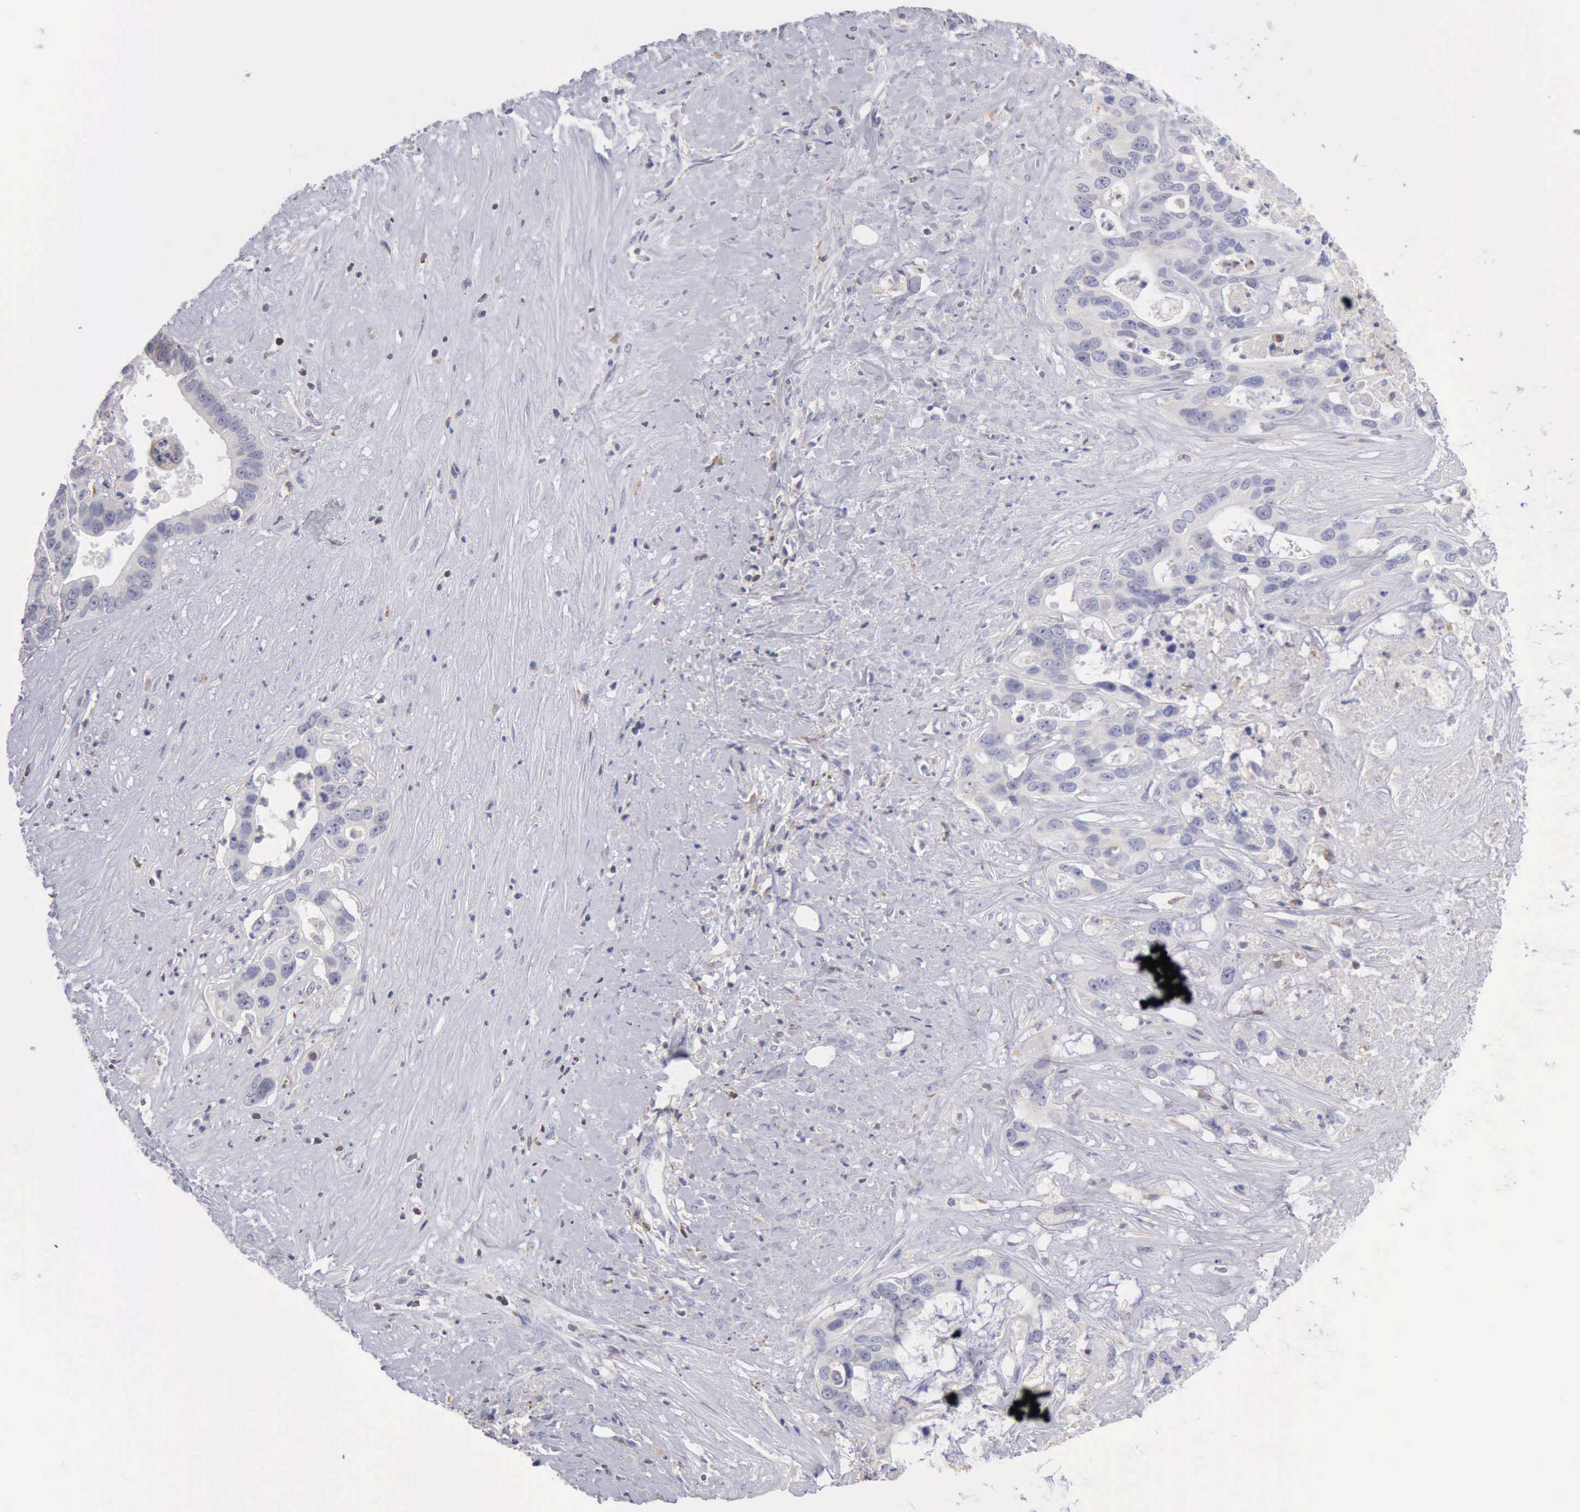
{"staining": {"intensity": "negative", "quantity": "none", "location": "none"}, "tissue": "liver cancer", "cell_type": "Tumor cells", "image_type": "cancer", "snomed": [{"axis": "morphology", "description": "Cholangiocarcinoma"}, {"axis": "topography", "description": "Liver"}], "caption": "The histopathology image shows no significant positivity in tumor cells of liver cancer (cholangiocarcinoma). (DAB immunohistochemistry, high magnification).", "gene": "SASH3", "patient": {"sex": "female", "age": 65}}